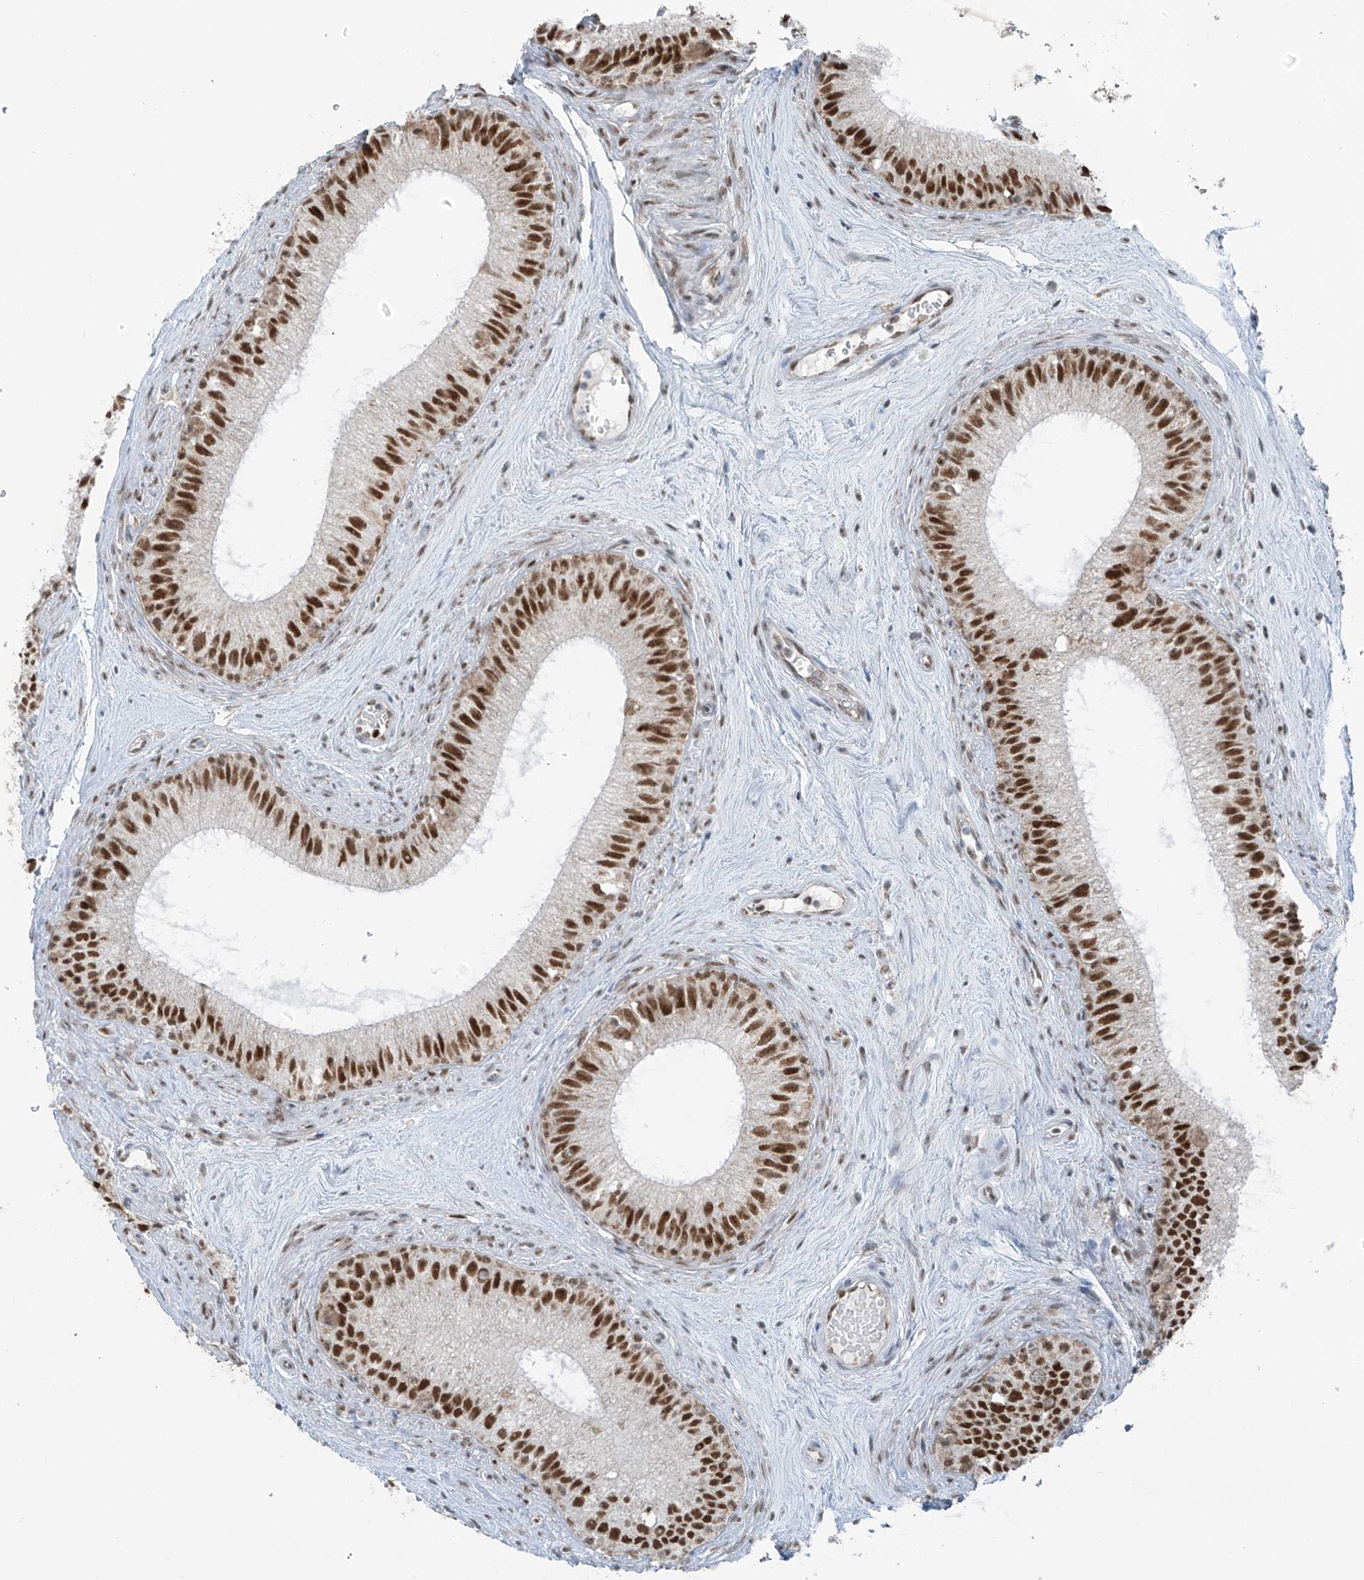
{"staining": {"intensity": "strong", "quantity": ">75%", "location": "nuclear"}, "tissue": "epididymis", "cell_type": "Glandular cells", "image_type": "normal", "snomed": [{"axis": "morphology", "description": "Normal tissue, NOS"}, {"axis": "topography", "description": "Epididymis"}], "caption": "This photomicrograph demonstrates IHC staining of benign epididymis, with high strong nuclear staining in approximately >75% of glandular cells.", "gene": "WRNIP1", "patient": {"sex": "male", "age": 71}}